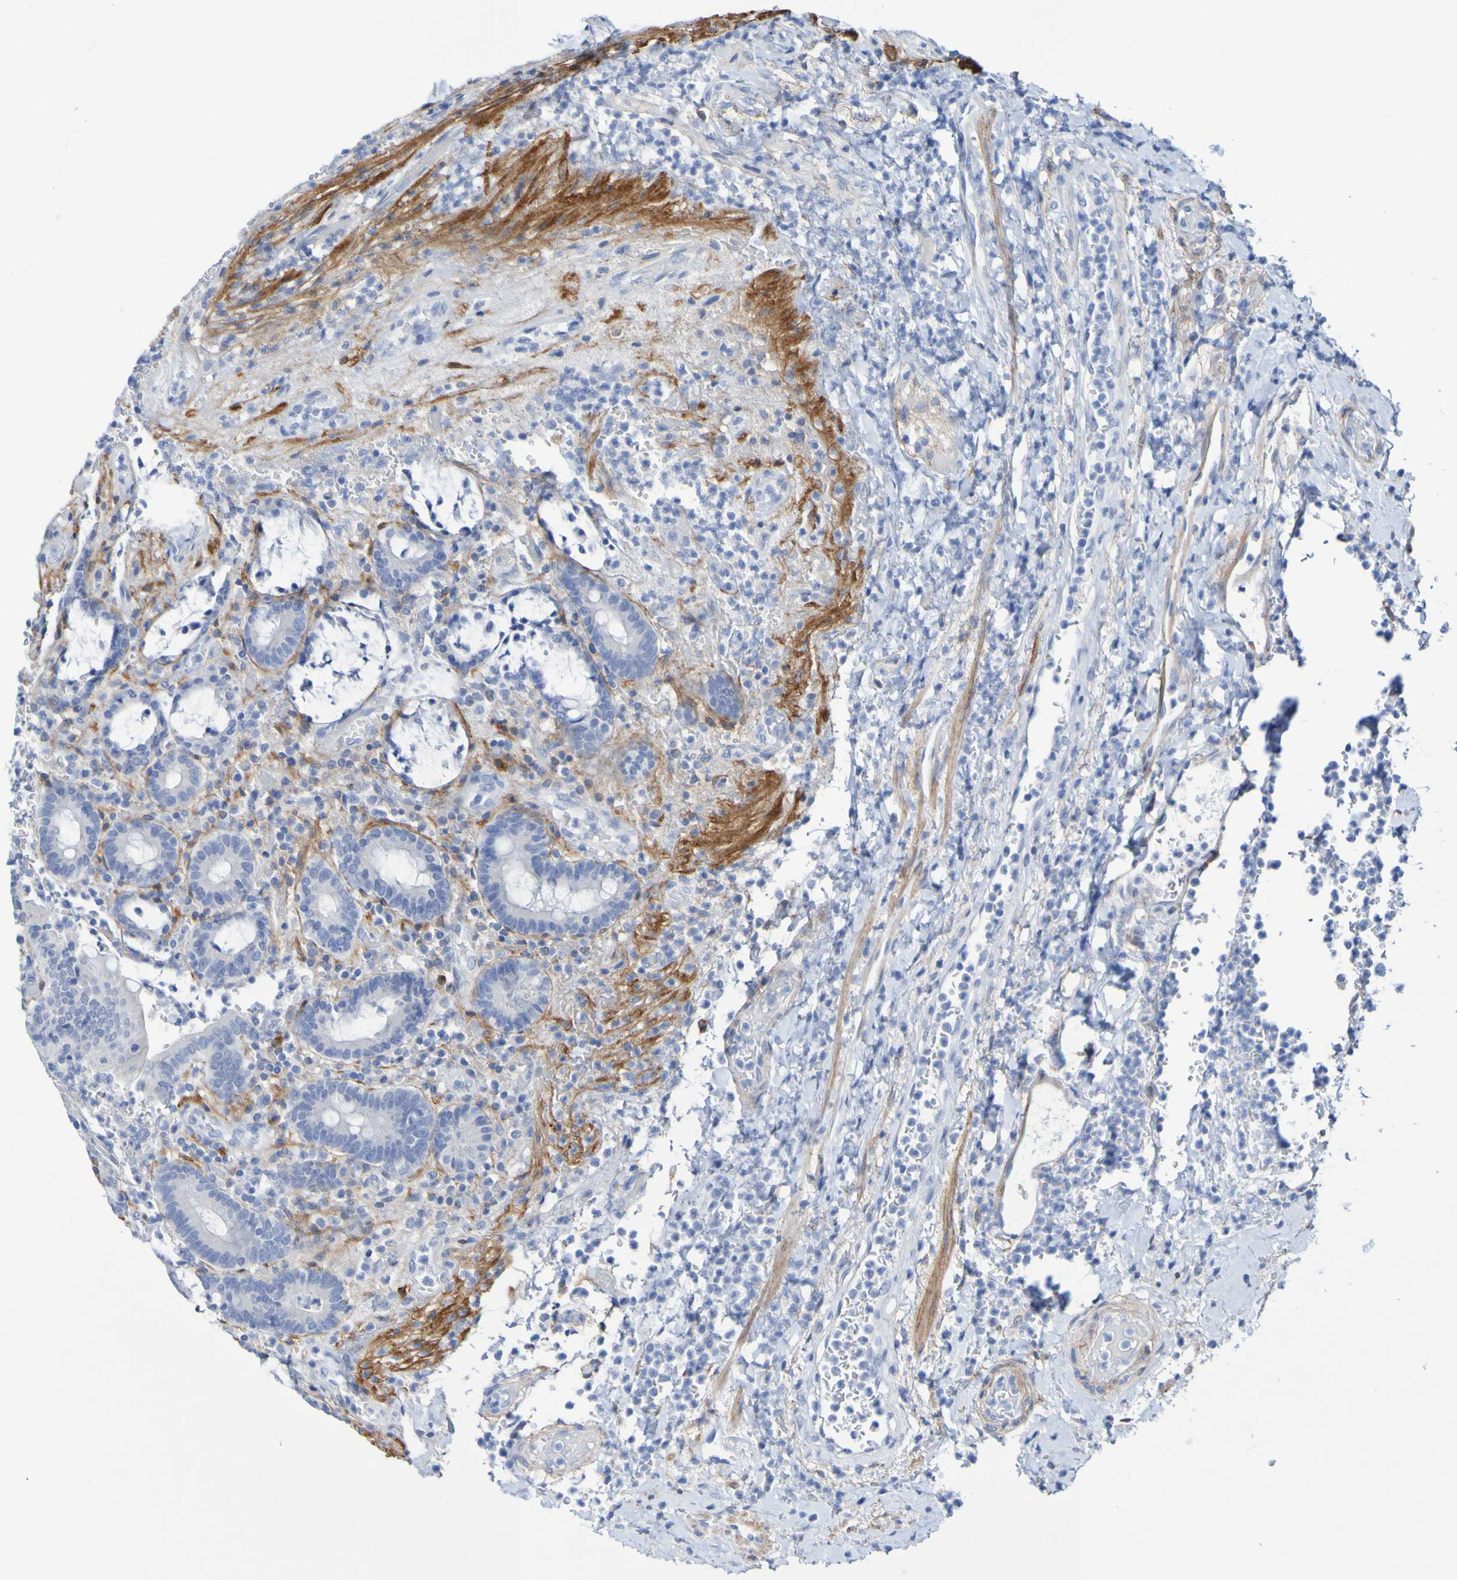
{"staining": {"intensity": "weak", "quantity": "25%-75%", "location": "cytoplasmic/membranous"}, "tissue": "stomach", "cell_type": "Glandular cells", "image_type": "normal", "snomed": [{"axis": "morphology", "description": "Normal tissue, NOS"}, {"axis": "topography", "description": "Stomach, upper"}], "caption": "Approximately 25%-75% of glandular cells in unremarkable human stomach exhibit weak cytoplasmic/membranous protein positivity as visualized by brown immunohistochemical staining.", "gene": "SGCB", "patient": {"sex": "male", "age": 68}}